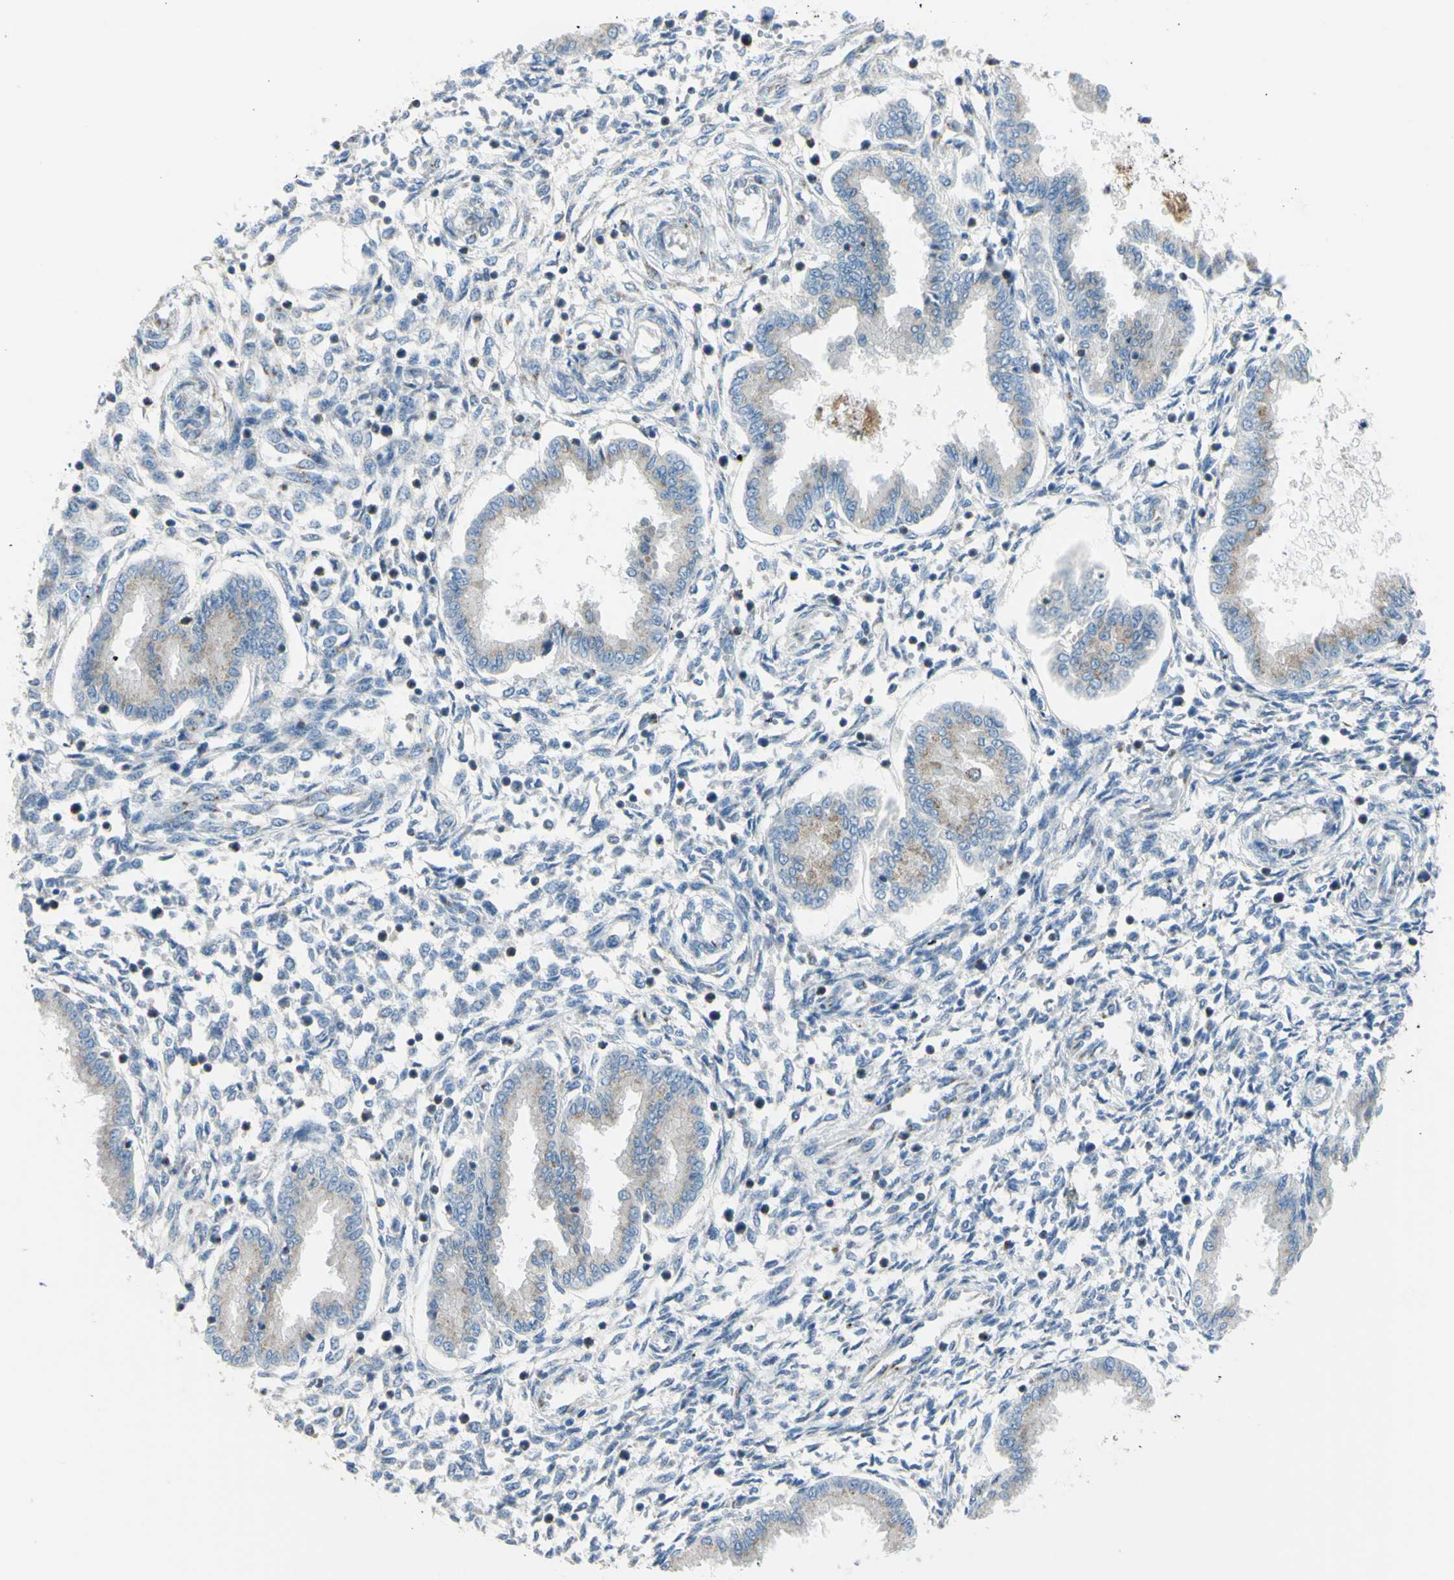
{"staining": {"intensity": "negative", "quantity": "none", "location": "none"}, "tissue": "endometrium", "cell_type": "Cells in endometrial stroma", "image_type": "normal", "snomed": [{"axis": "morphology", "description": "Normal tissue, NOS"}, {"axis": "topography", "description": "Endometrium"}], "caption": "The immunohistochemistry micrograph has no significant expression in cells in endometrial stroma of endometrium. The staining is performed using DAB brown chromogen with nuclei counter-stained in using hematoxylin.", "gene": "B4GALT3", "patient": {"sex": "female", "age": 33}}